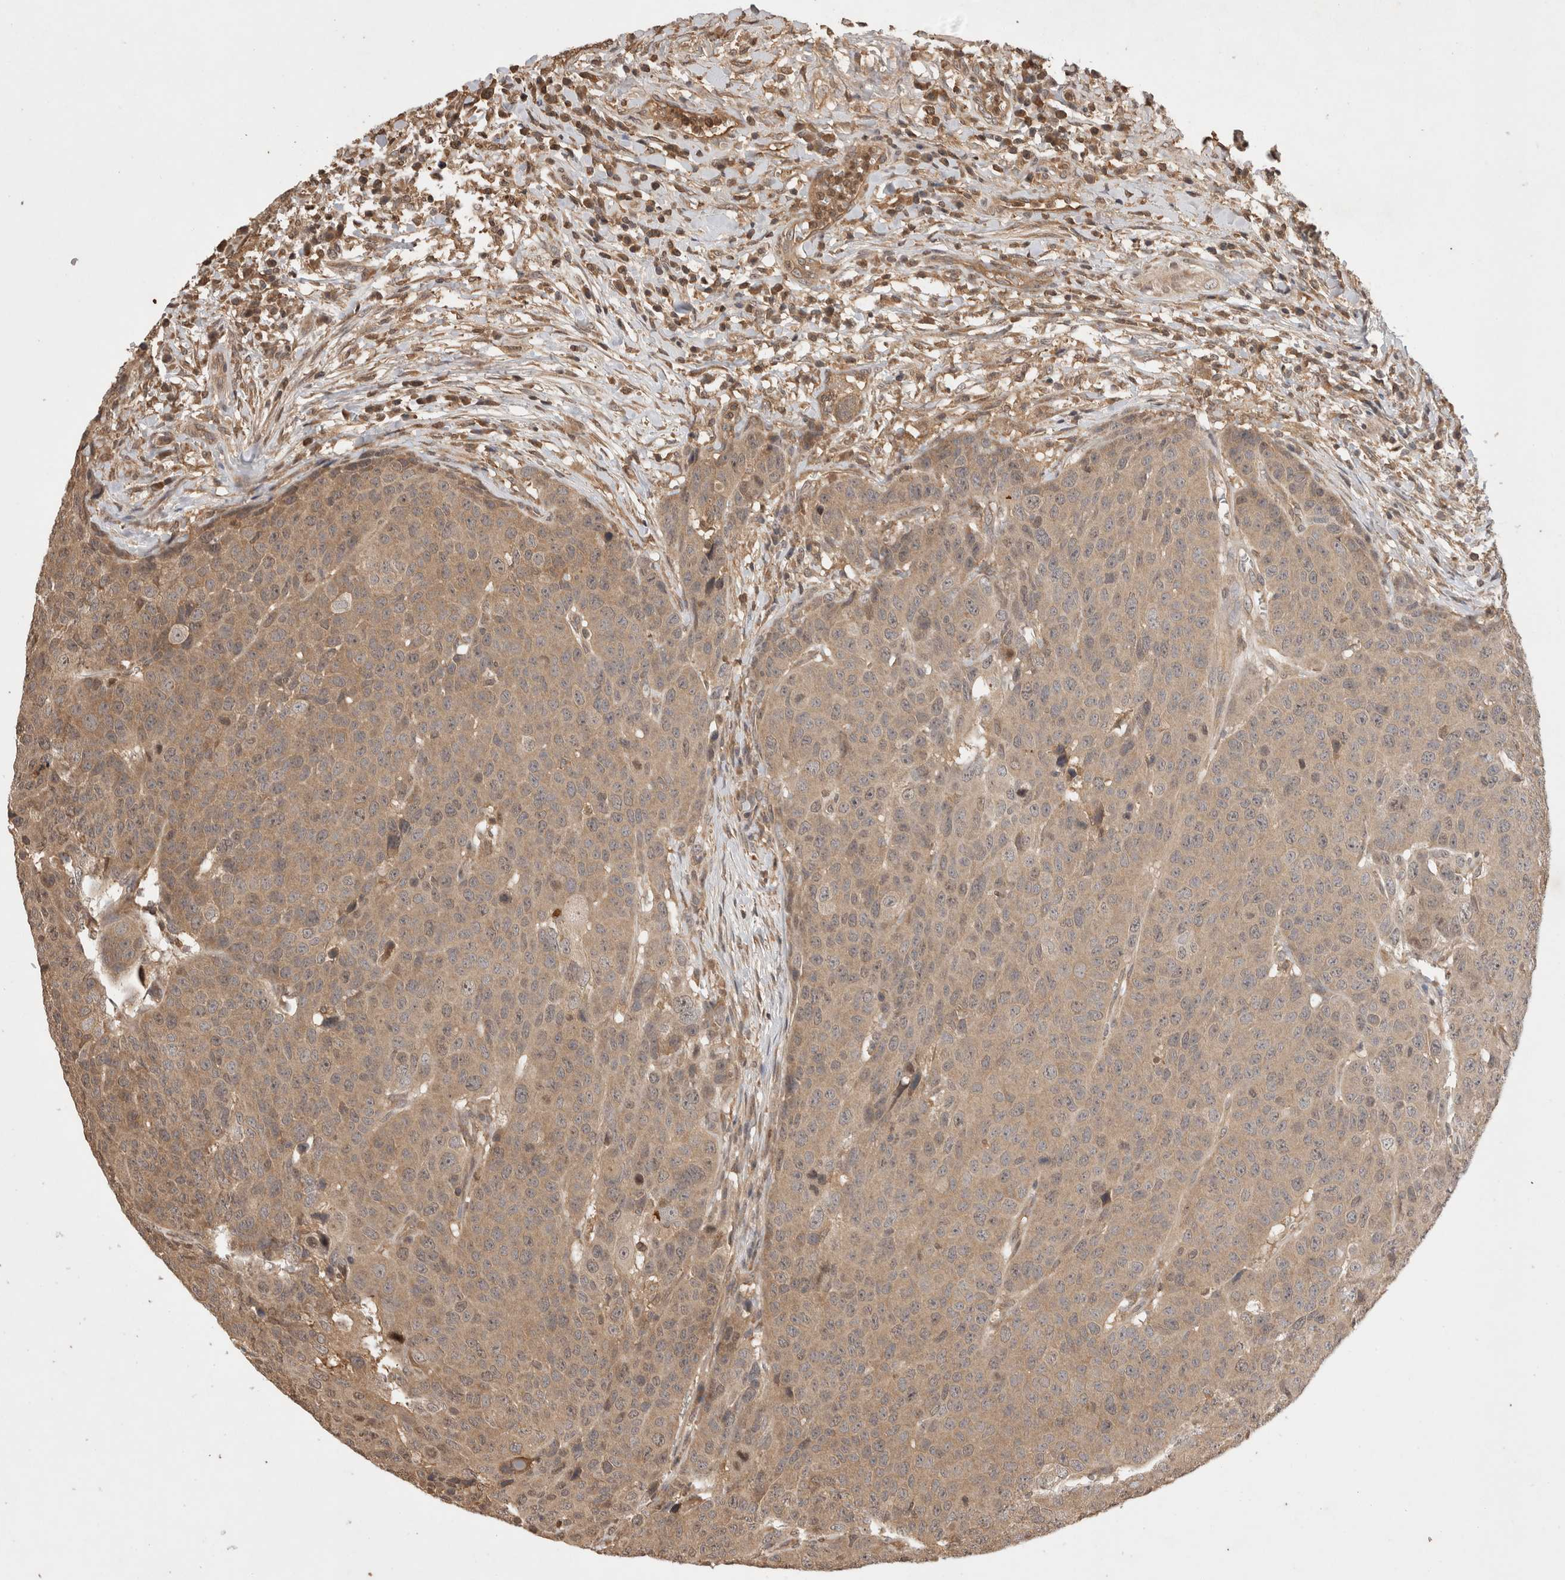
{"staining": {"intensity": "moderate", "quantity": ">75%", "location": "cytoplasmic/membranous"}, "tissue": "head and neck cancer", "cell_type": "Tumor cells", "image_type": "cancer", "snomed": [{"axis": "morphology", "description": "Squamous cell carcinoma, NOS"}, {"axis": "topography", "description": "Head-Neck"}], "caption": "Tumor cells exhibit moderate cytoplasmic/membranous staining in approximately >75% of cells in head and neck cancer (squamous cell carcinoma).", "gene": "PRMT3", "patient": {"sex": "male", "age": 66}}